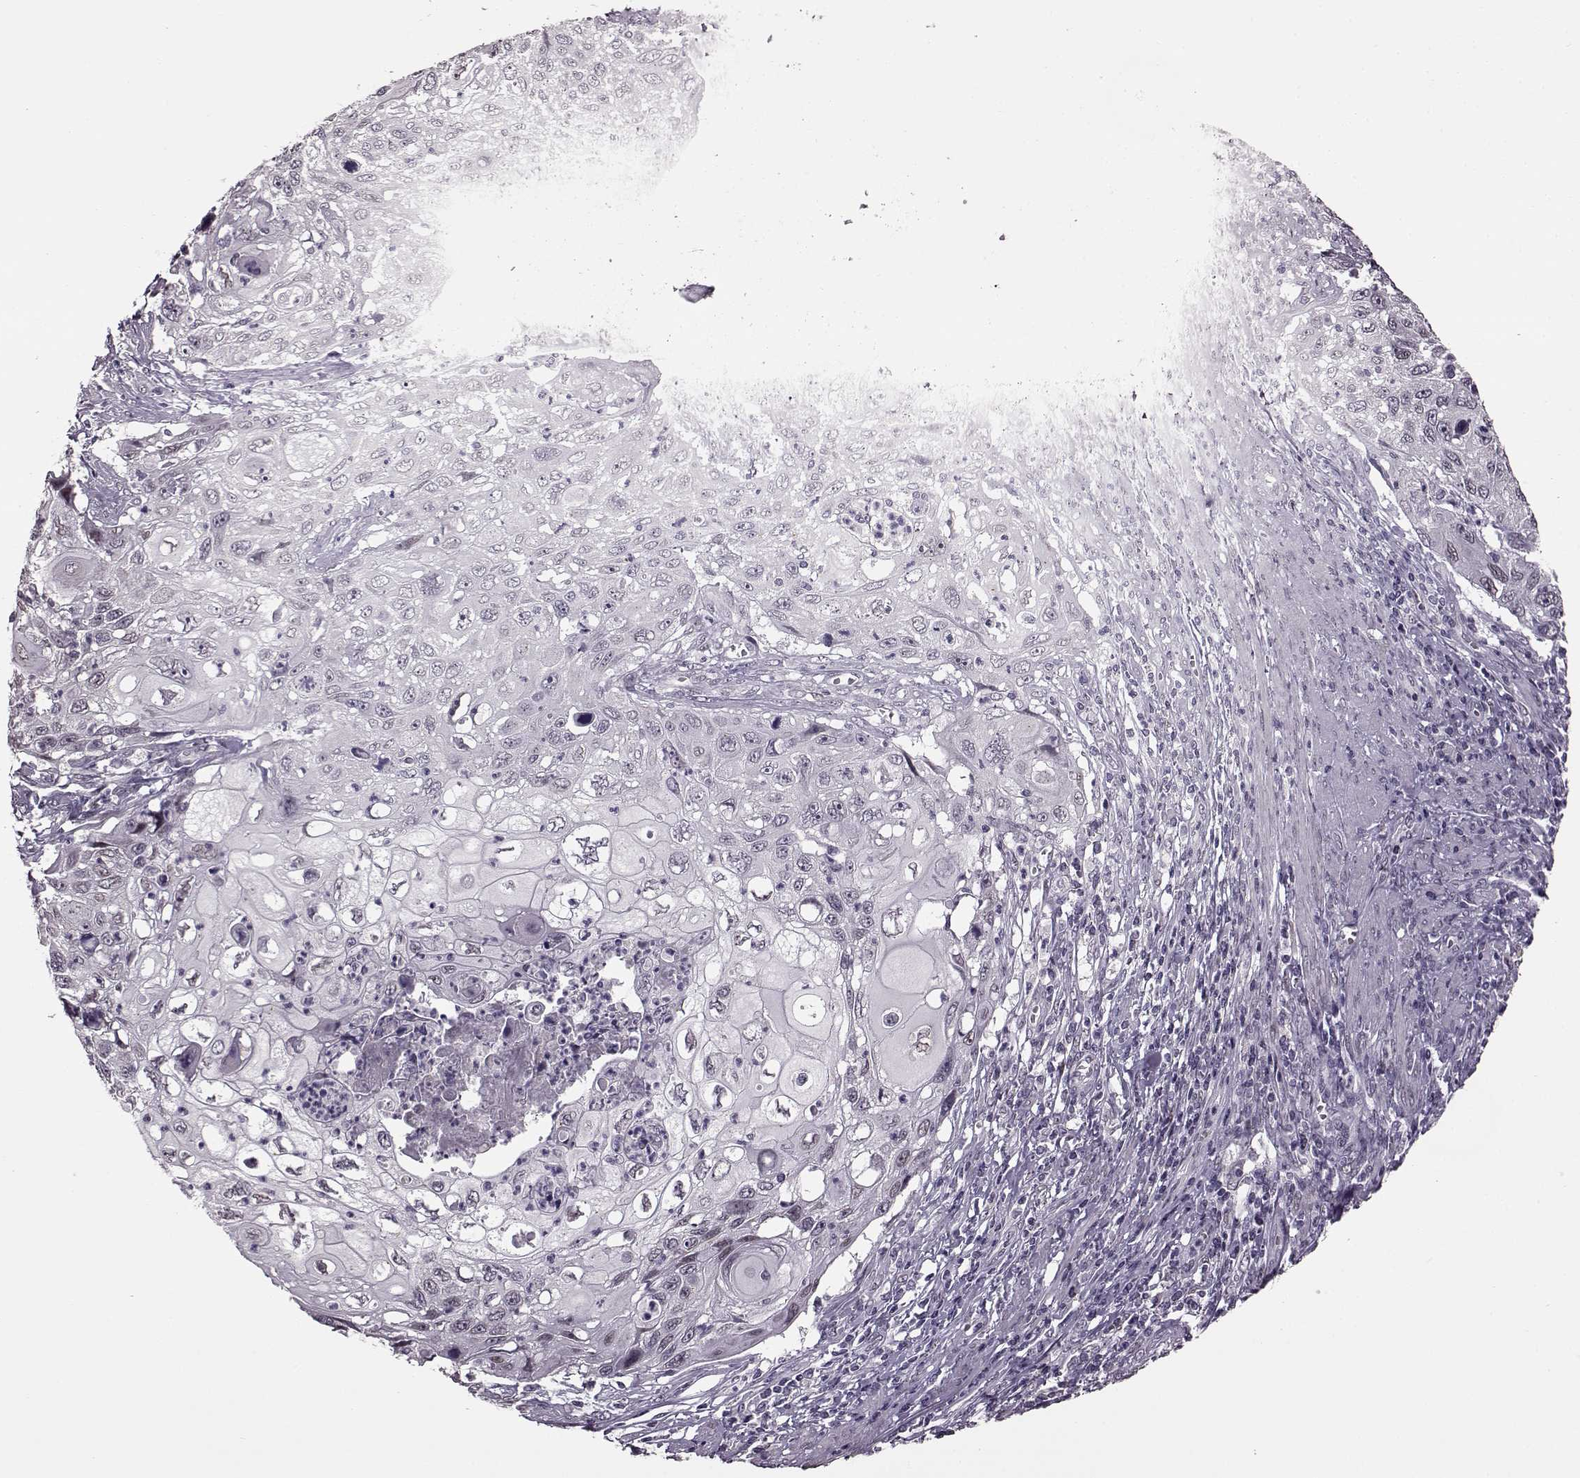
{"staining": {"intensity": "negative", "quantity": "none", "location": "none"}, "tissue": "cervical cancer", "cell_type": "Tumor cells", "image_type": "cancer", "snomed": [{"axis": "morphology", "description": "Squamous cell carcinoma, NOS"}, {"axis": "topography", "description": "Cervix"}], "caption": "Immunohistochemical staining of cervical cancer (squamous cell carcinoma) demonstrates no significant staining in tumor cells.", "gene": "STX1B", "patient": {"sex": "female", "age": 70}}